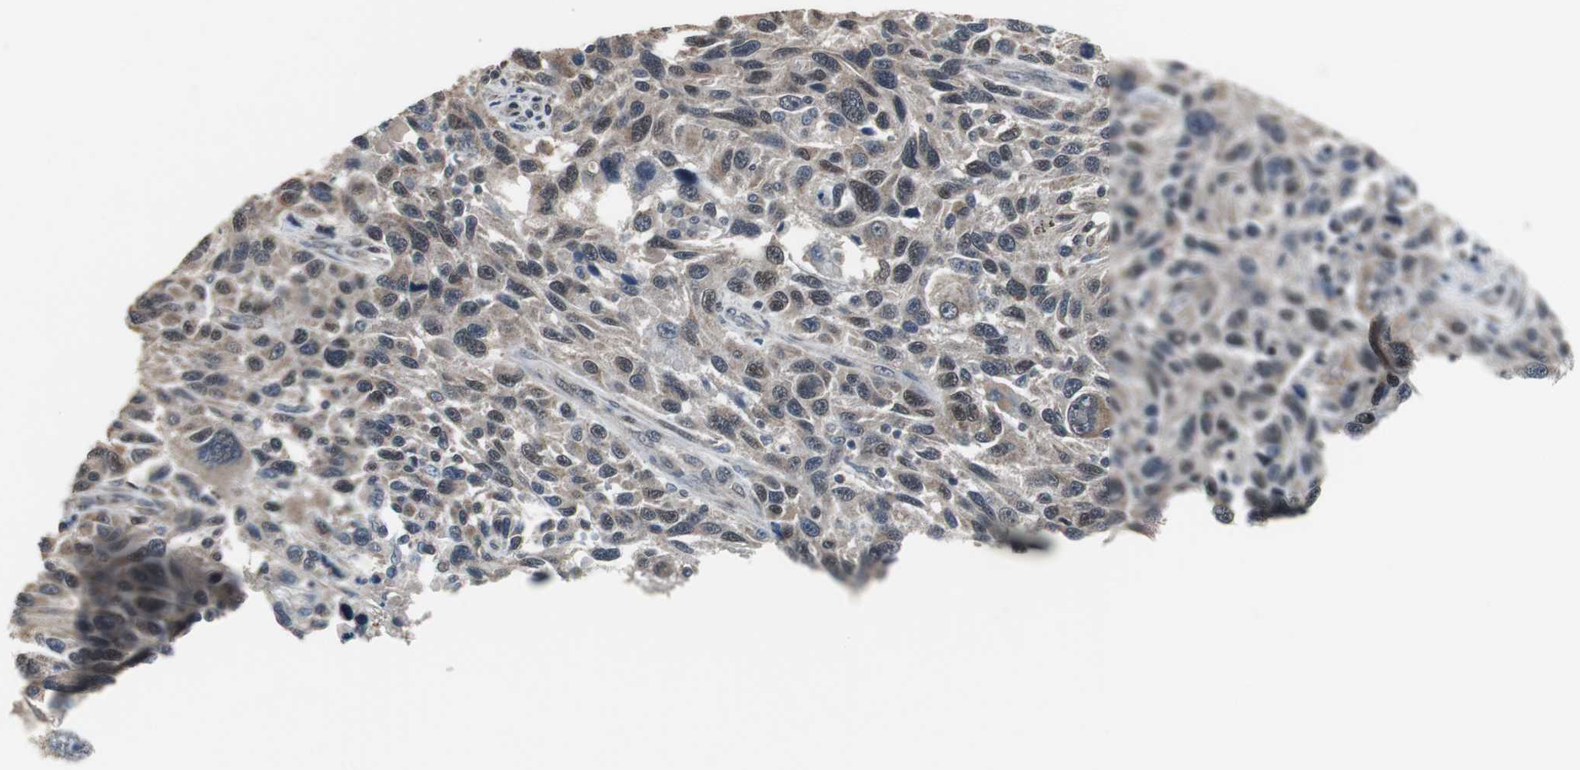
{"staining": {"intensity": "weak", "quantity": ">75%", "location": "cytoplasmic/membranous"}, "tissue": "melanoma", "cell_type": "Tumor cells", "image_type": "cancer", "snomed": [{"axis": "morphology", "description": "Malignant melanoma, NOS"}, {"axis": "topography", "description": "Skin"}], "caption": "The immunohistochemical stain highlights weak cytoplasmic/membranous expression in tumor cells of malignant melanoma tissue. Using DAB (brown) and hematoxylin (blue) stains, captured at high magnification using brightfield microscopy.", "gene": "ZHX2", "patient": {"sex": "male", "age": 53}}